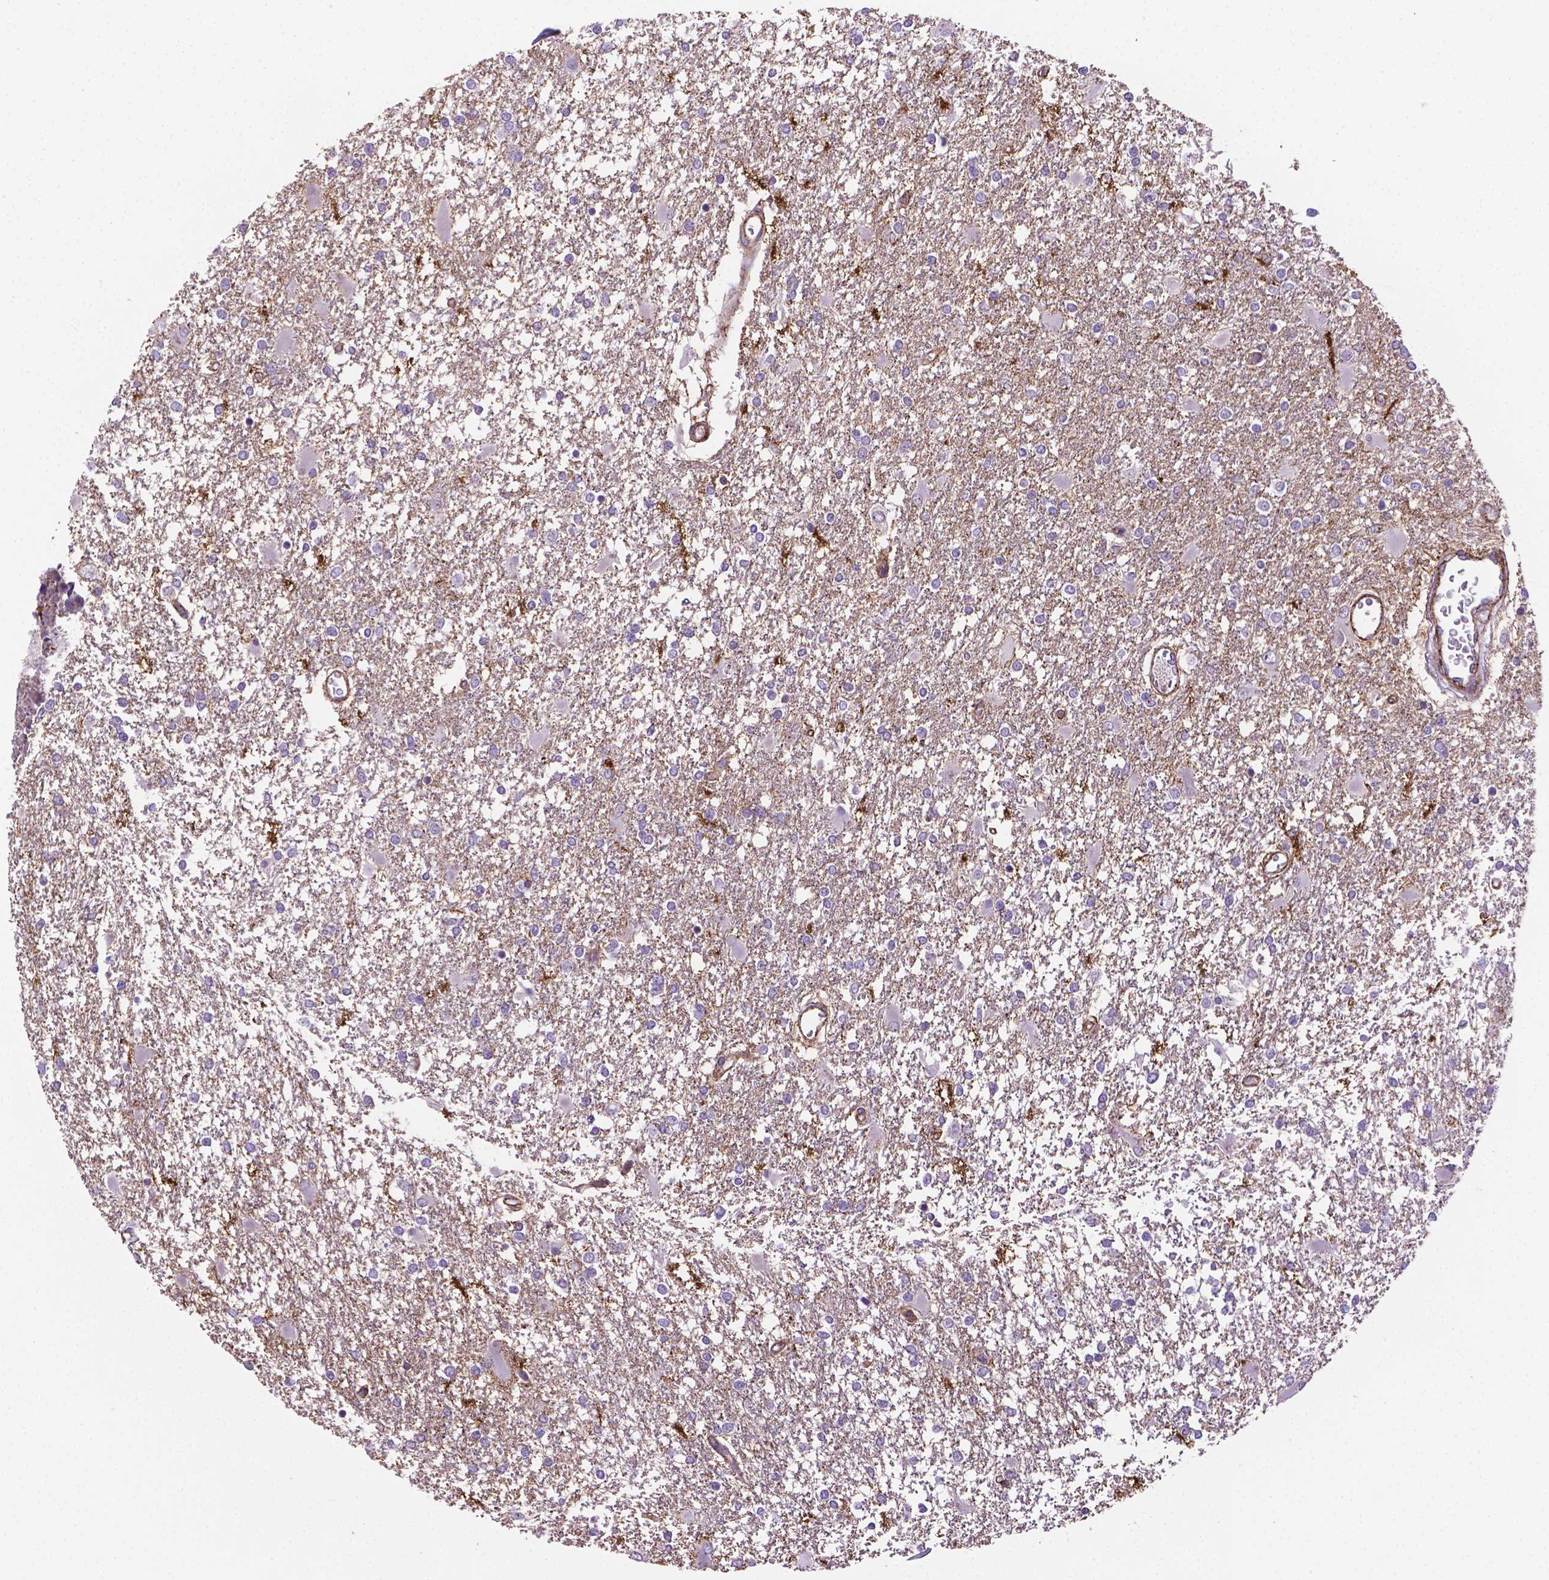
{"staining": {"intensity": "negative", "quantity": "none", "location": "none"}, "tissue": "glioma", "cell_type": "Tumor cells", "image_type": "cancer", "snomed": [{"axis": "morphology", "description": "Glioma, malignant, High grade"}, {"axis": "topography", "description": "Cerebral cortex"}], "caption": "The immunohistochemistry histopathology image has no significant expression in tumor cells of malignant glioma (high-grade) tissue.", "gene": "ACAD10", "patient": {"sex": "male", "age": 79}}